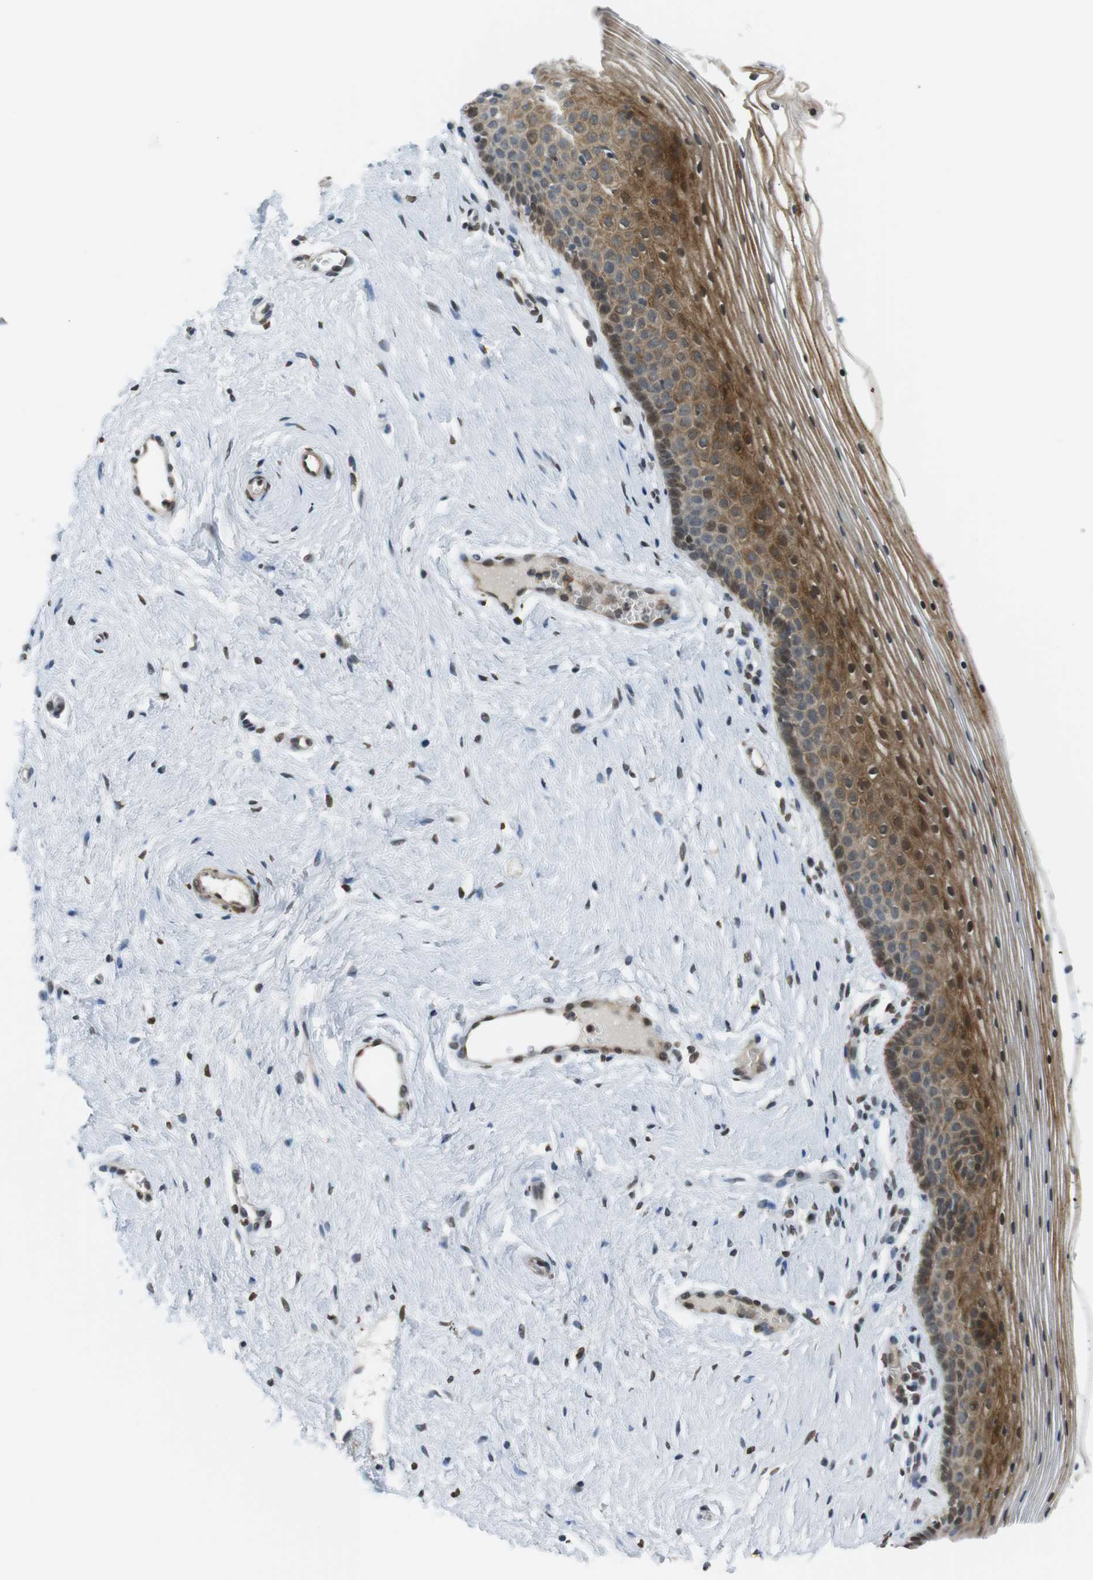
{"staining": {"intensity": "strong", "quantity": "25%-75%", "location": "cytoplasmic/membranous"}, "tissue": "vagina", "cell_type": "Squamous epithelial cells", "image_type": "normal", "snomed": [{"axis": "morphology", "description": "Normal tissue, NOS"}, {"axis": "topography", "description": "Vagina"}], "caption": "Immunohistochemical staining of benign human vagina reveals high levels of strong cytoplasmic/membranous expression in about 25%-75% of squamous epithelial cells.", "gene": "USP7", "patient": {"sex": "female", "age": 32}}